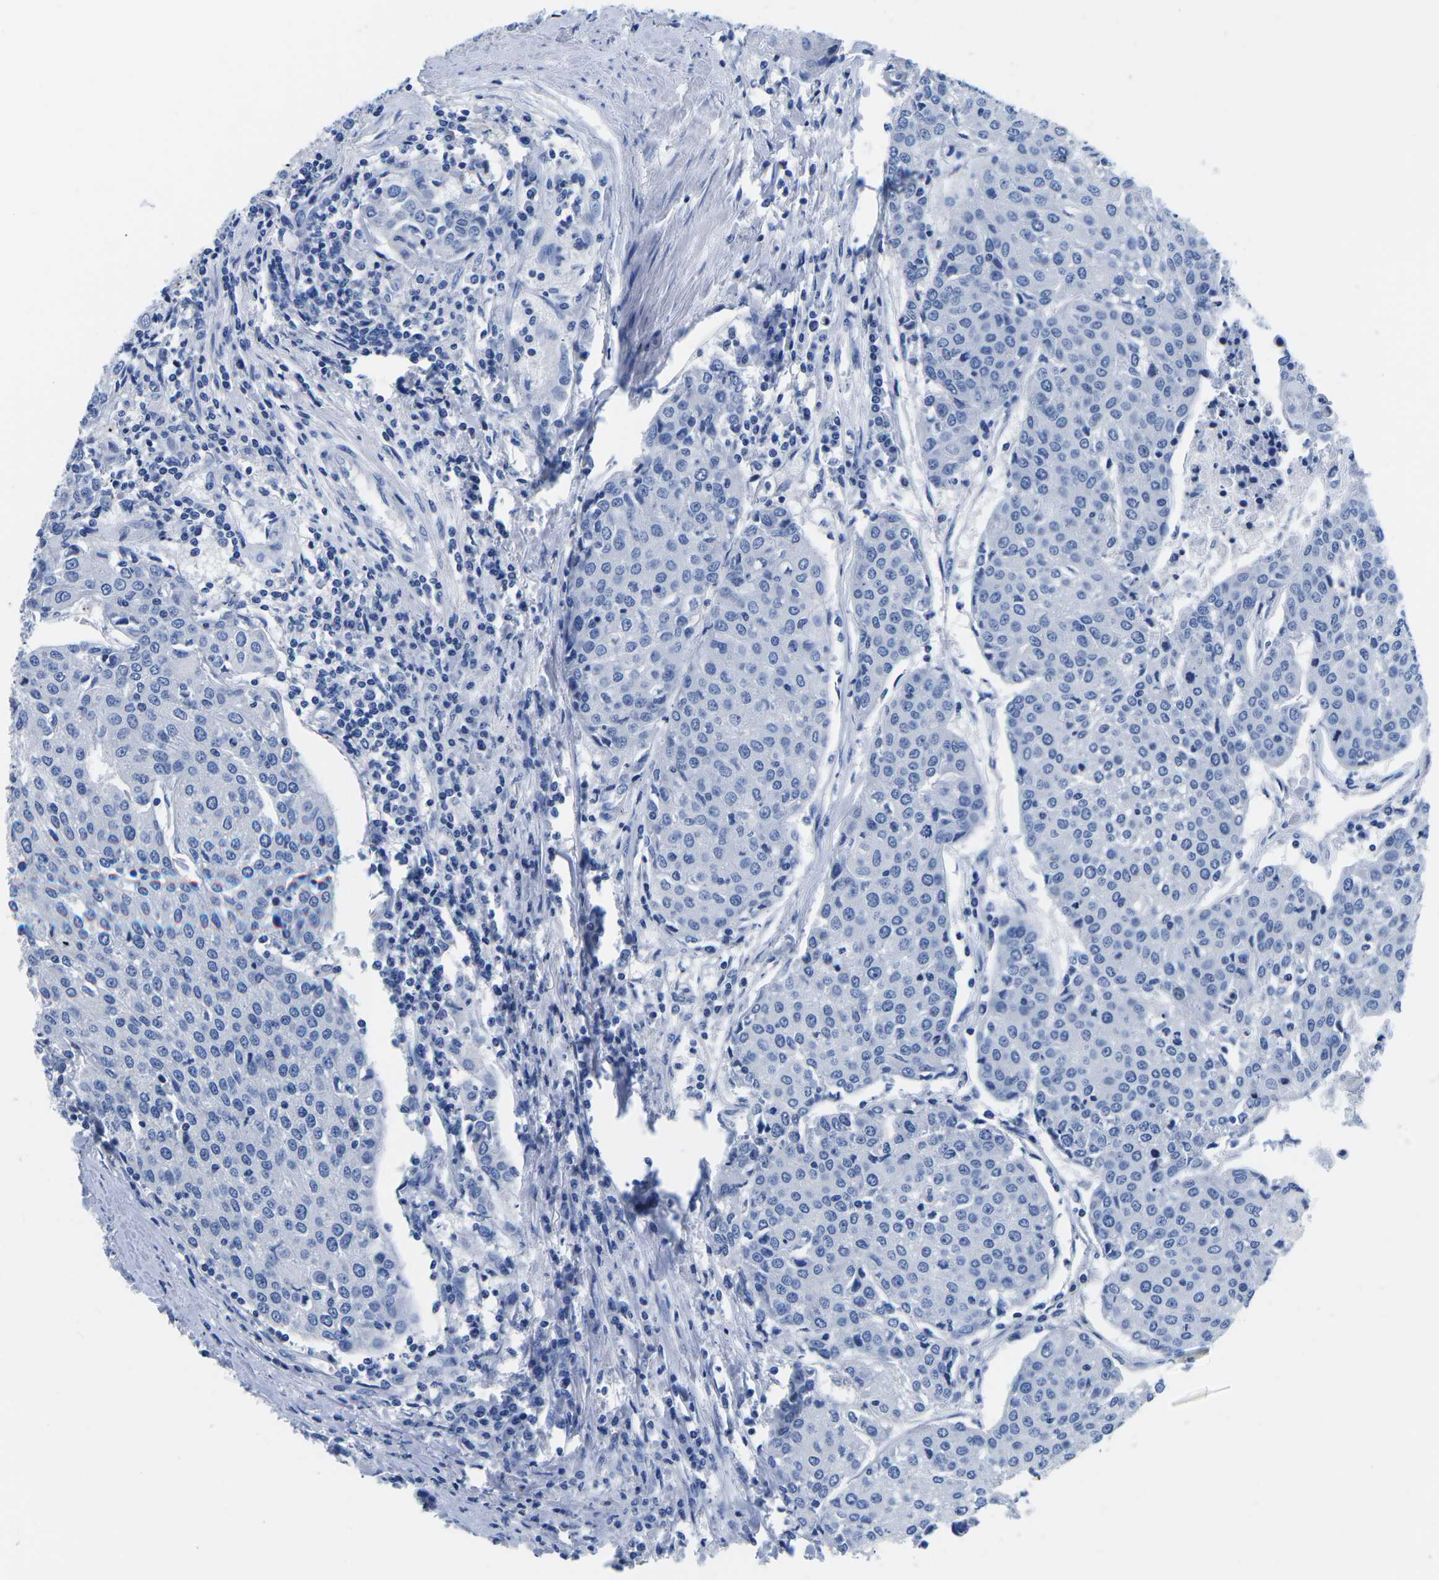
{"staining": {"intensity": "negative", "quantity": "none", "location": "none"}, "tissue": "urothelial cancer", "cell_type": "Tumor cells", "image_type": "cancer", "snomed": [{"axis": "morphology", "description": "Urothelial carcinoma, High grade"}, {"axis": "topography", "description": "Urinary bladder"}], "caption": "Immunohistochemistry (IHC) image of urothelial cancer stained for a protein (brown), which shows no staining in tumor cells.", "gene": "CYP1A2", "patient": {"sex": "female", "age": 85}}